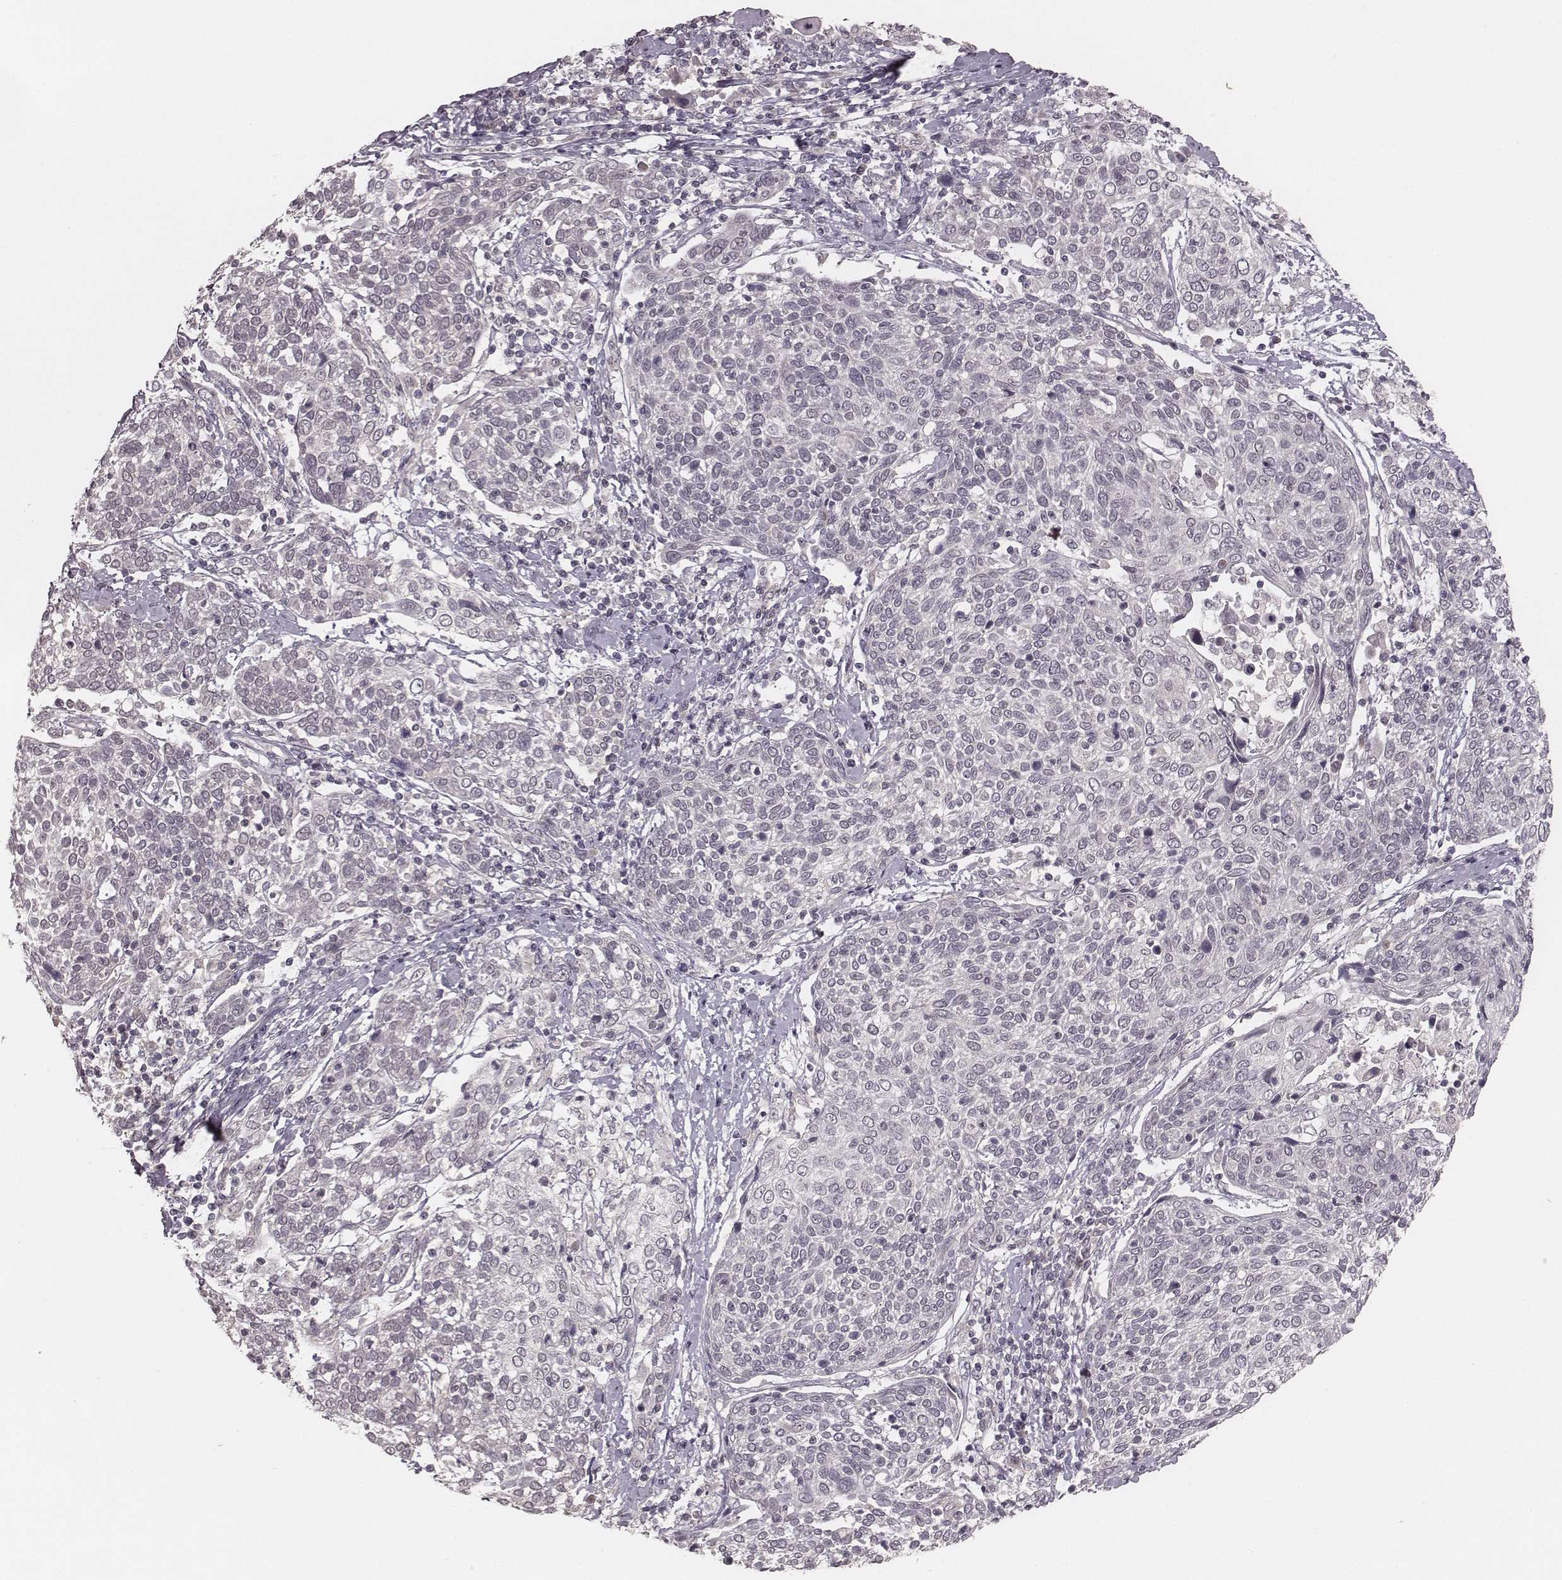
{"staining": {"intensity": "negative", "quantity": "none", "location": "none"}, "tissue": "cervical cancer", "cell_type": "Tumor cells", "image_type": "cancer", "snomed": [{"axis": "morphology", "description": "Squamous cell carcinoma, NOS"}, {"axis": "topography", "description": "Cervix"}], "caption": "Immunohistochemical staining of cervical cancer (squamous cell carcinoma) demonstrates no significant expression in tumor cells. (DAB immunohistochemistry (IHC) with hematoxylin counter stain).", "gene": "LY6K", "patient": {"sex": "female", "age": 61}}